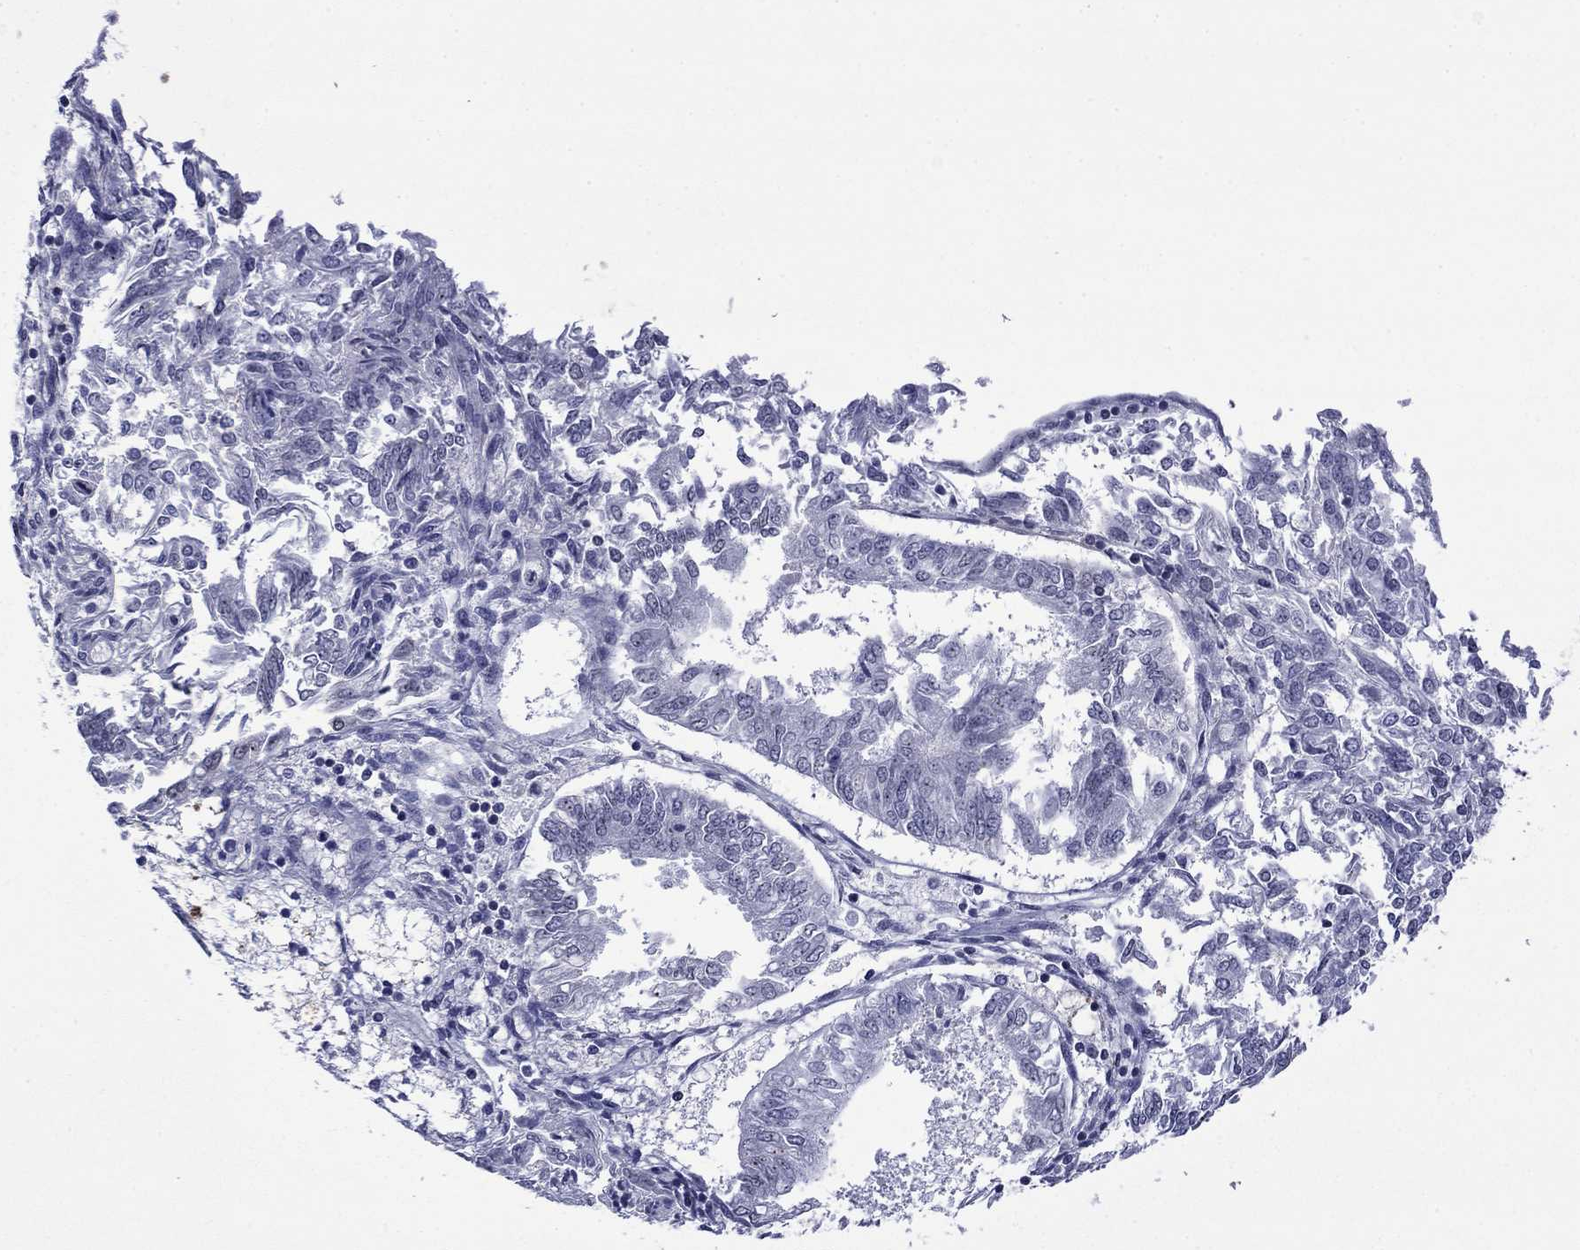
{"staining": {"intensity": "negative", "quantity": "none", "location": "none"}, "tissue": "endometrial cancer", "cell_type": "Tumor cells", "image_type": "cancer", "snomed": [{"axis": "morphology", "description": "Adenocarcinoma, NOS"}, {"axis": "topography", "description": "Endometrium"}], "caption": "This is a histopathology image of immunohistochemistry (IHC) staining of endometrial cancer, which shows no staining in tumor cells. (Stains: DAB (3,3'-diaminobenzidine) IHC with hematoxylin counter stain, Microscopy: brightfield microscopy at high magnification).", "gene": "SURF2", "patient": {"sex": "female", "age": 58}}